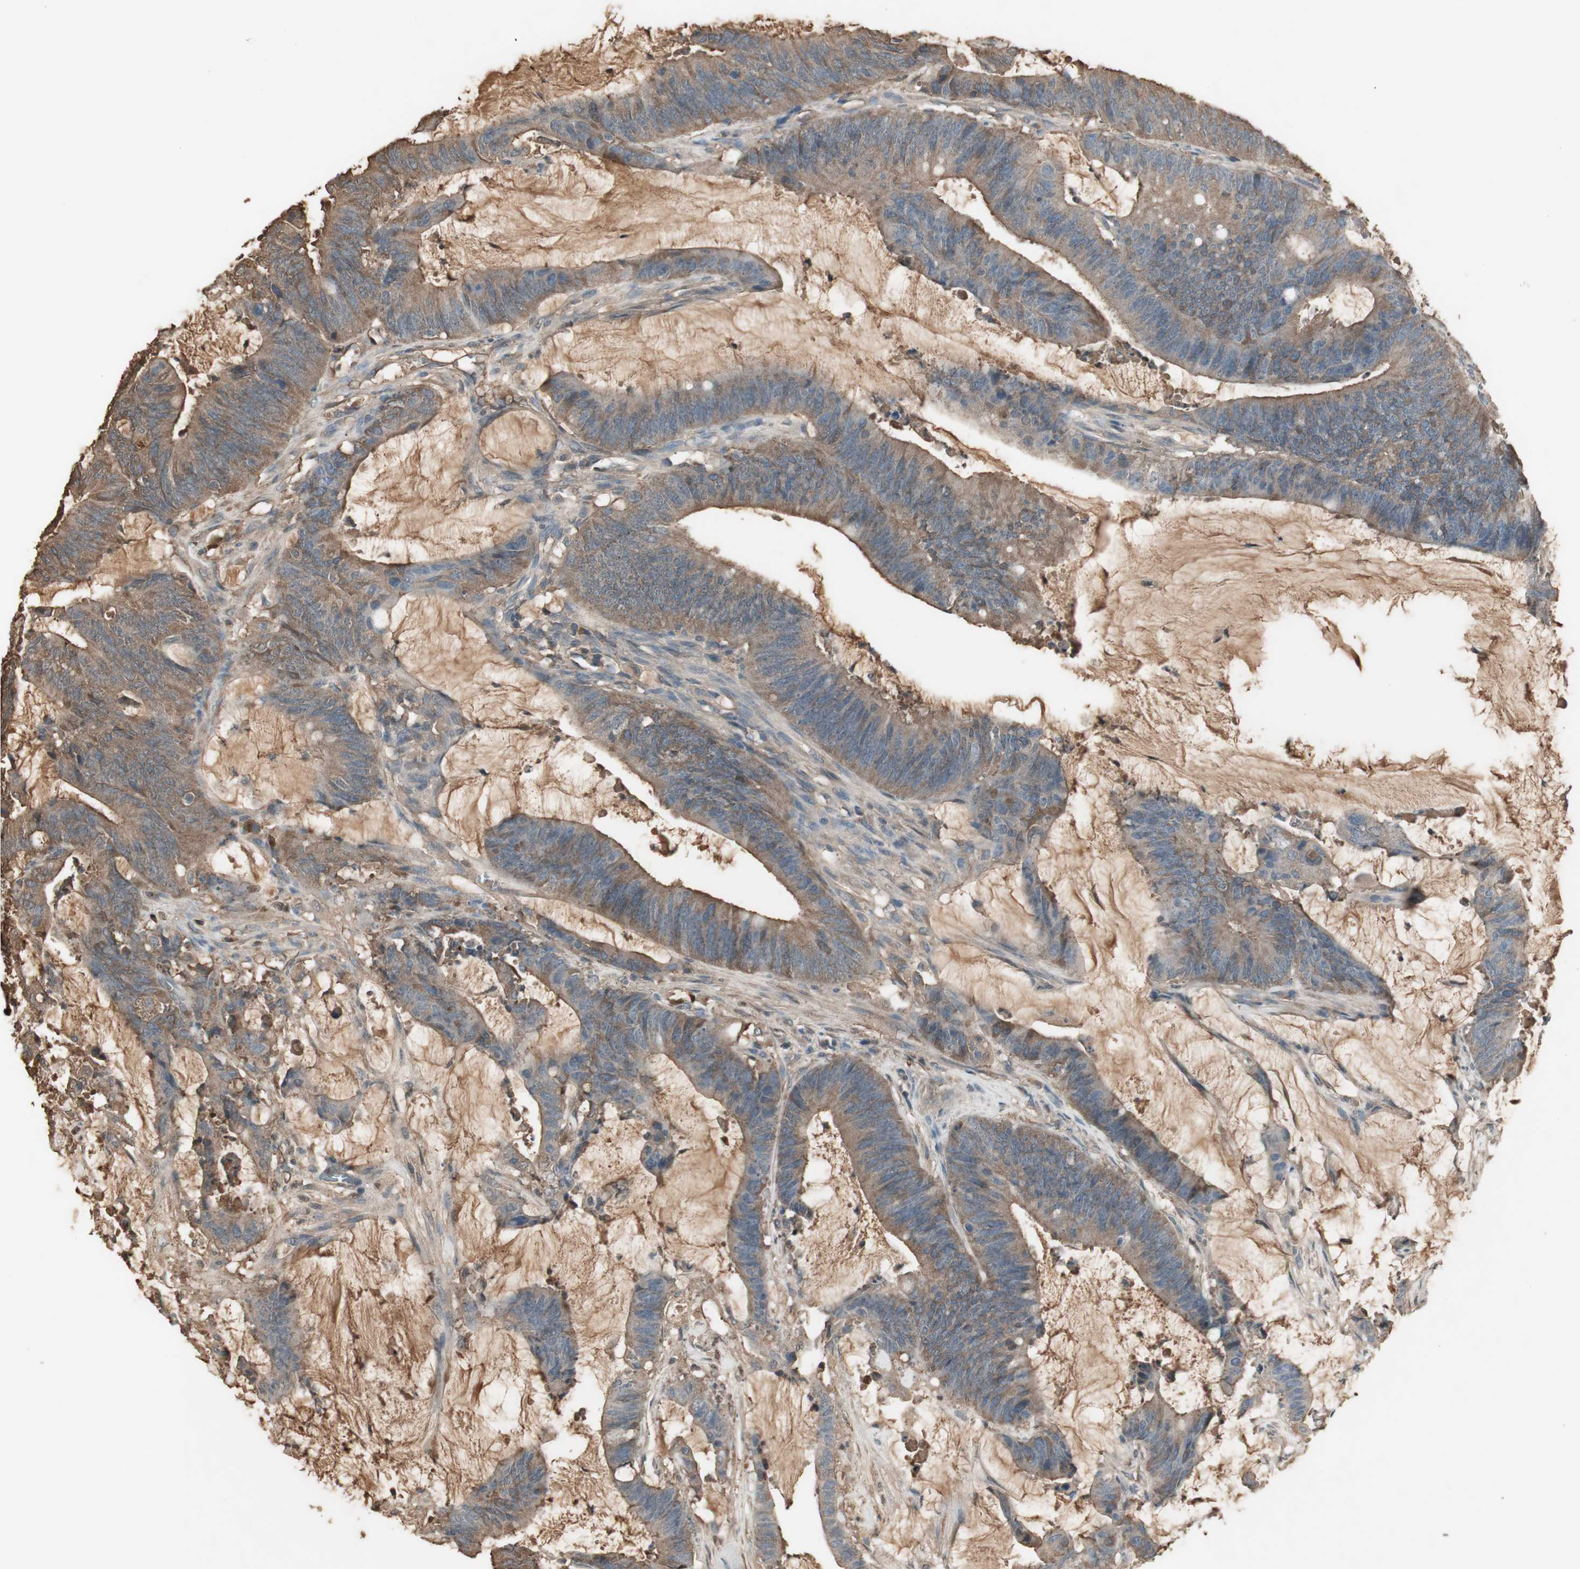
{"staining": {"intensity": "weak", "quantity": ">75%", "location": "cytoplasmic/membranous"}, "tissue": "colorectal cancer", "cell_type": "Tumor cells", "image_type": "cancer", "snomed": [{"axis": "morphology", "description": "Adenocarcinoma, NOS"}, {"axis": "topography", "description": "Rectum"}], "caption": "Immunohistochemical staining of human adenocarcinoma (colorectal) demonstrates weak cytoplasmic/membranous protein expression in approximately >75% of tumor cells.", "gene": "MMP14", "patient": {"sex": "female", "age": 66}}